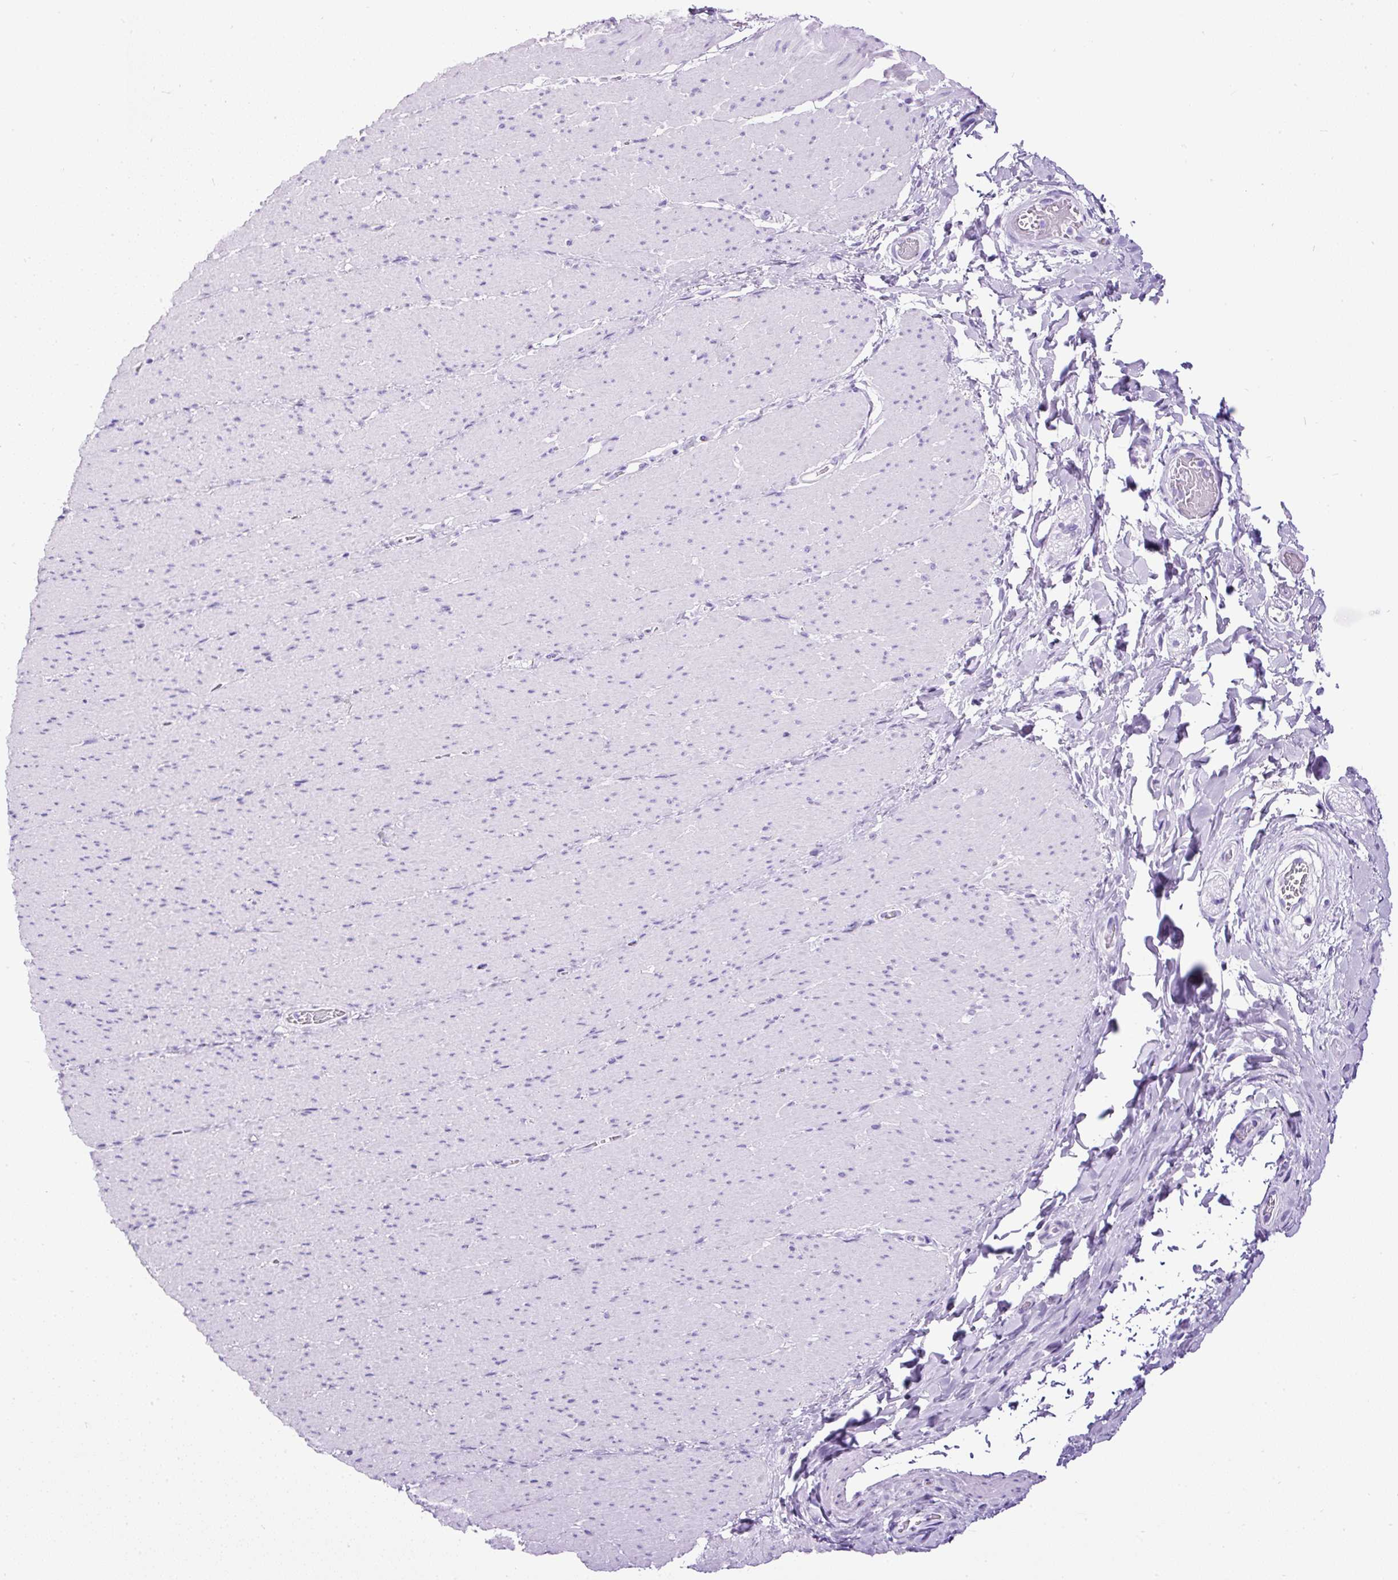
{"staining": {"intensity": "negative", "quantity": "none", "location": "none"}, "tissue": "smooth muscle", "cell_type": "Smooth muscle cells", "image_type": "normal", "snomed": [{"axis": "morphology", "description": "Normal tissue, NOS"}, {"axis": "topography", "description": "Smooth muscle"}, {"axis": "topography", "description": "Rectum"}], "caption": "Immunohistochemistry micrograph of benign smooth muscle stained for a protein (brown), which demonstrates no positivity in smooth muscle cells.", "gene": "PDIA2", "patient": {"sex": "male", "age": 53}}